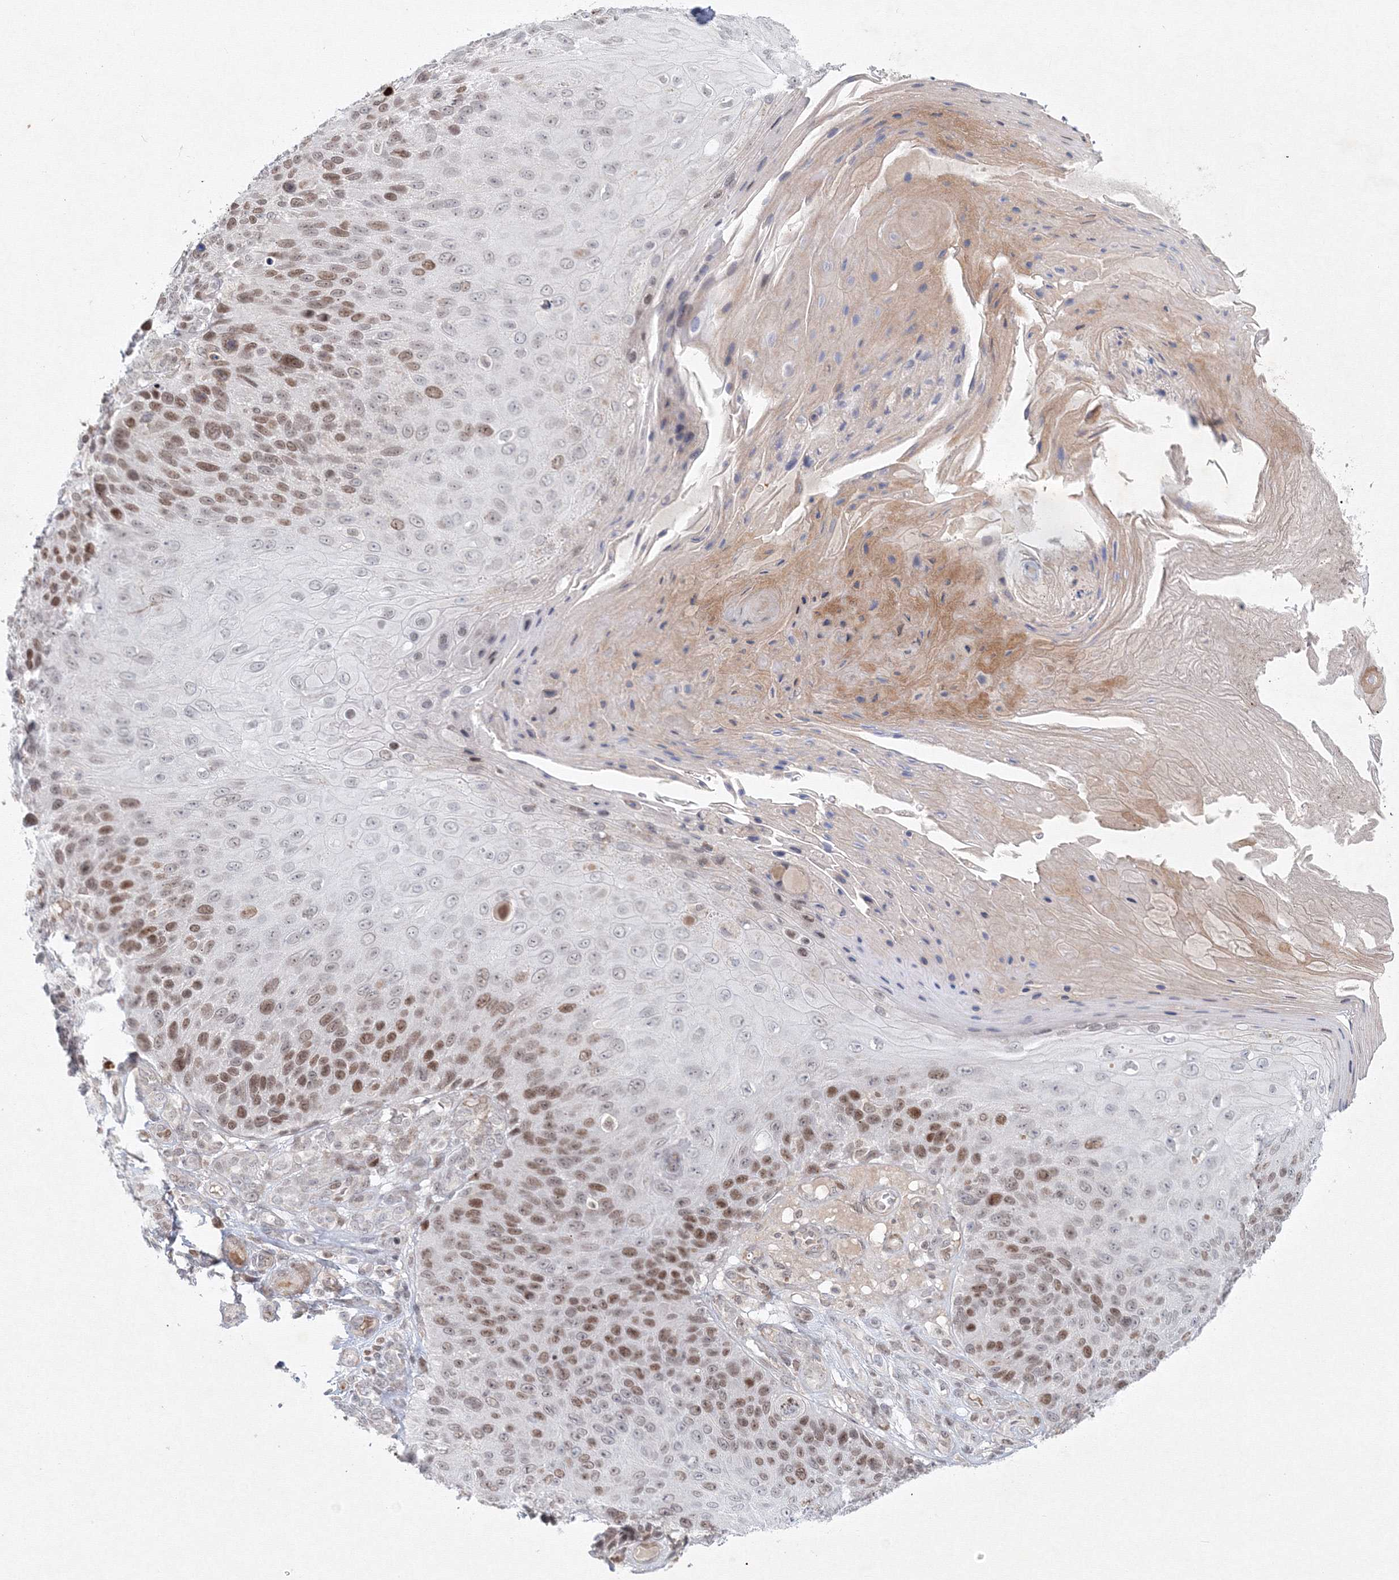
{"staining": {"intensity": "moderate", "quantity": ">75%", "location": "nuclear"}, "tissue": "skin cancer", "cell_type": "Tumor cells", "image_type": "cancer", "snomed": [{"axis": "morphology", "description": "Squamous cell carcinoma, NOS"}, {"axis": "topography", "description": "Skin"}], "caption": "Moderate nuclear expression for a protein is appreciated in approximately >75% of tumor cells of skin cancer using immunohistochemistry (IHC).", "gene": "KIF4A", "patient": {"sex": "female", "age": 88}}